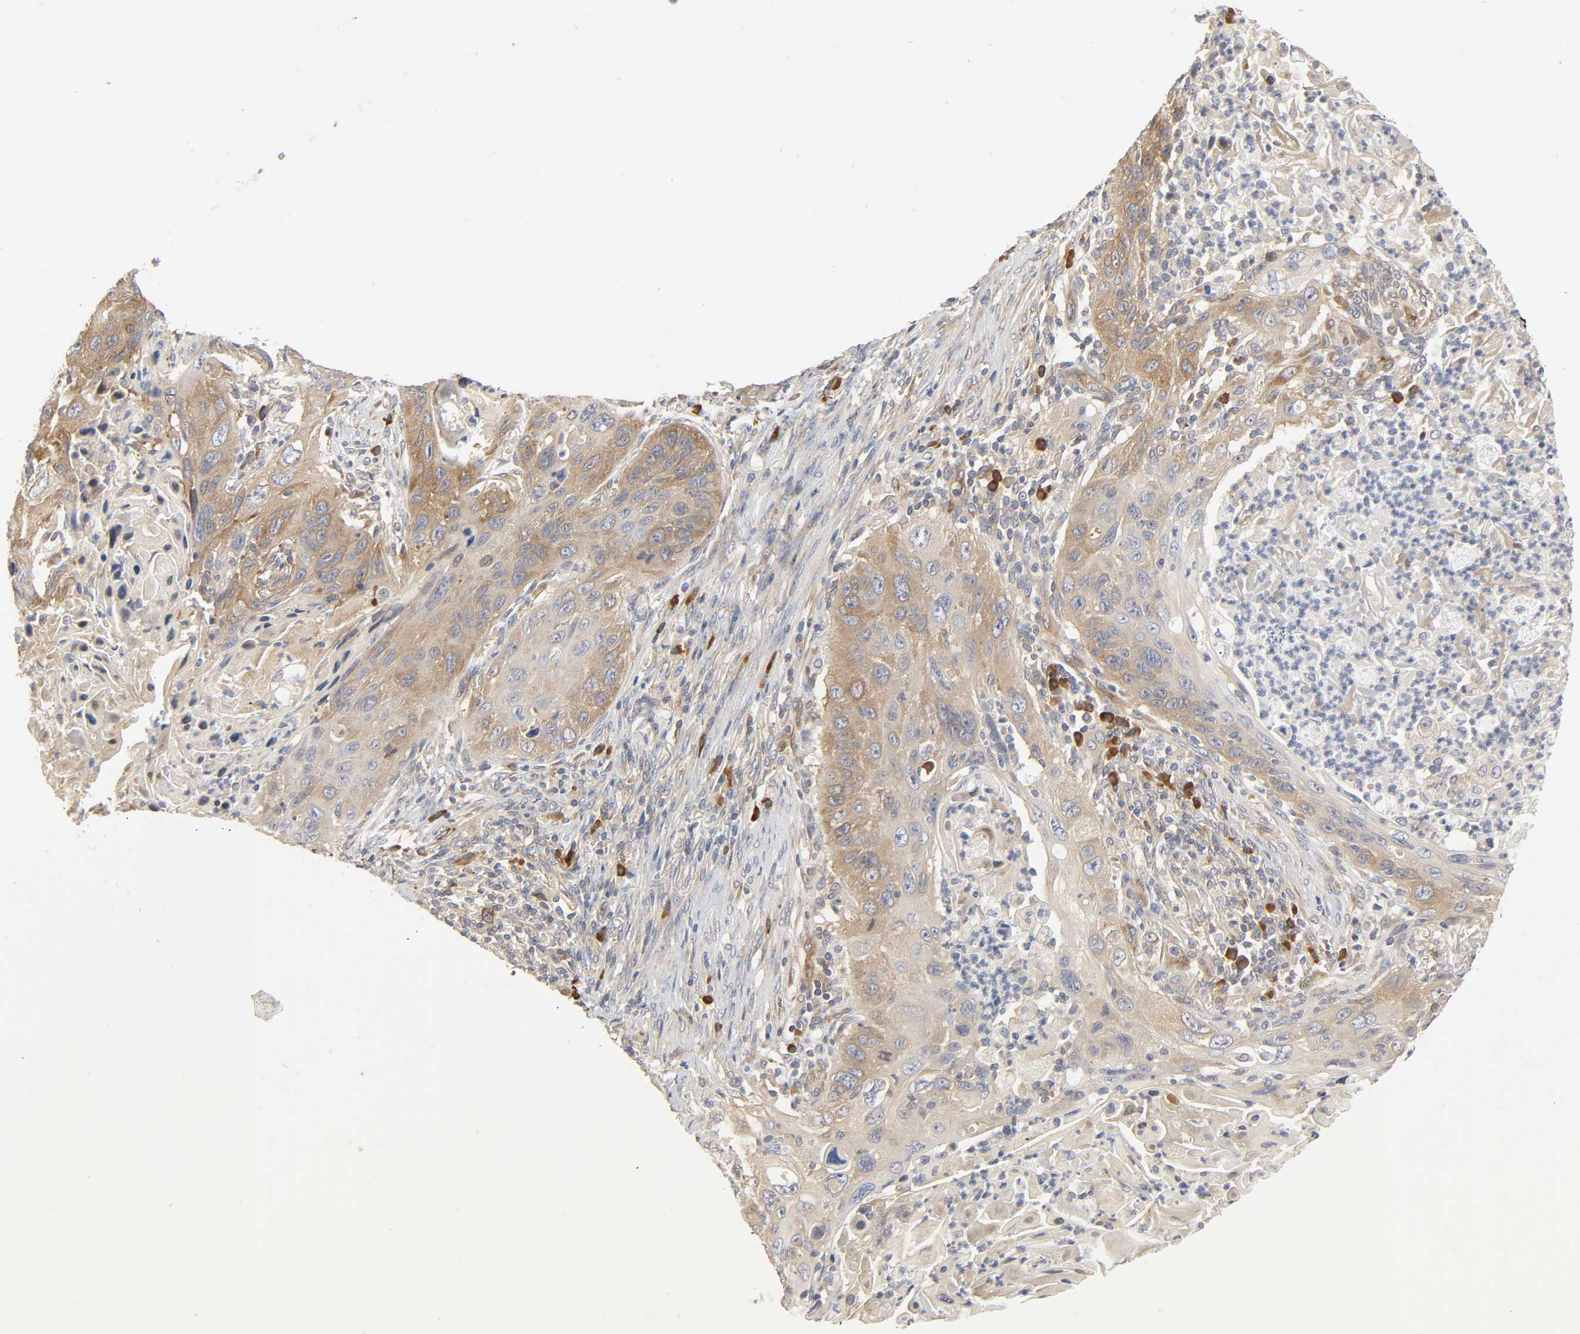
{"staining": {"intensity": "weak", "quantity": ">75%", "location": "cytoplasmic/membranous"}, "tissue": "lung cancer", "cell_type": "Tumor cells", "image_type": "cancer", "snomed": [{"axis": "morphology", "description": "Squamous cell carcinoma, NOS"}, {"axis": "topography", "description": "Lung"}], "caption": "IHC micrograph of neoplastic tissue: human lung squamous cell carcinoma stained using immunohistochemistry exhibits low levels of weak protein expression localized specifically in the cytoplasmic/membranous of tumor cells, appearing as a cytoplasmic/membranous brown color.", "gene": "SCHIP1", "patient": {"sex": "female", "age": 67}}